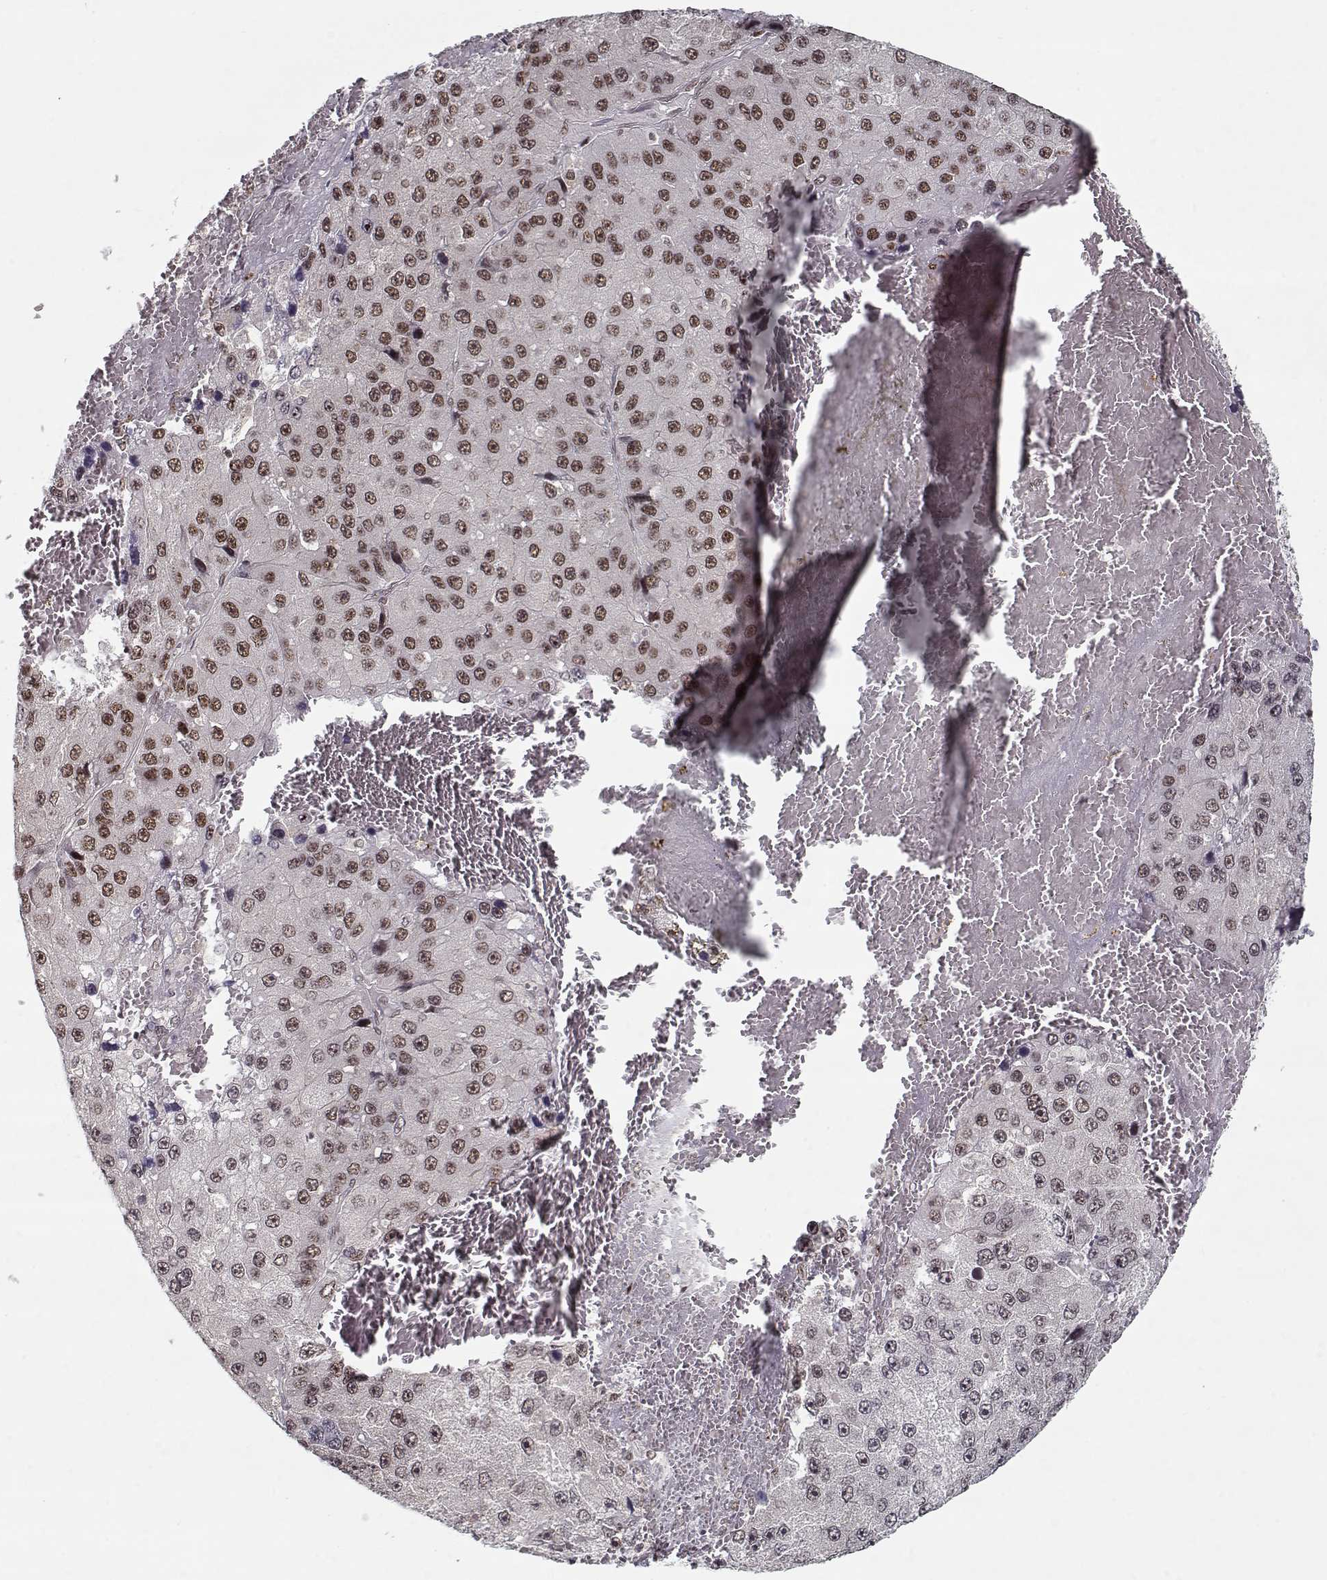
{"staining": {"intensity": "moderate", "quantity": ">75%", "location": "nuclear"}, "tissue": "liver cancer", "cell_type": "Tumor cells", "image_type": "cancer", "snomed": [{"axis": "morphology", "description": "Carcinoma, Hepatocellular, NOS"}, {"axis": "topography", "description": "Liver"}], "caption": "Protein expression by immunohistochemistry (IHC) demonstrates moderate nuclear positivity in about >75% of tumor cells in liver hepatocellular carcinoma.", "gene": "TESPA1", "patient": {"sex": "female", "age": 73}}